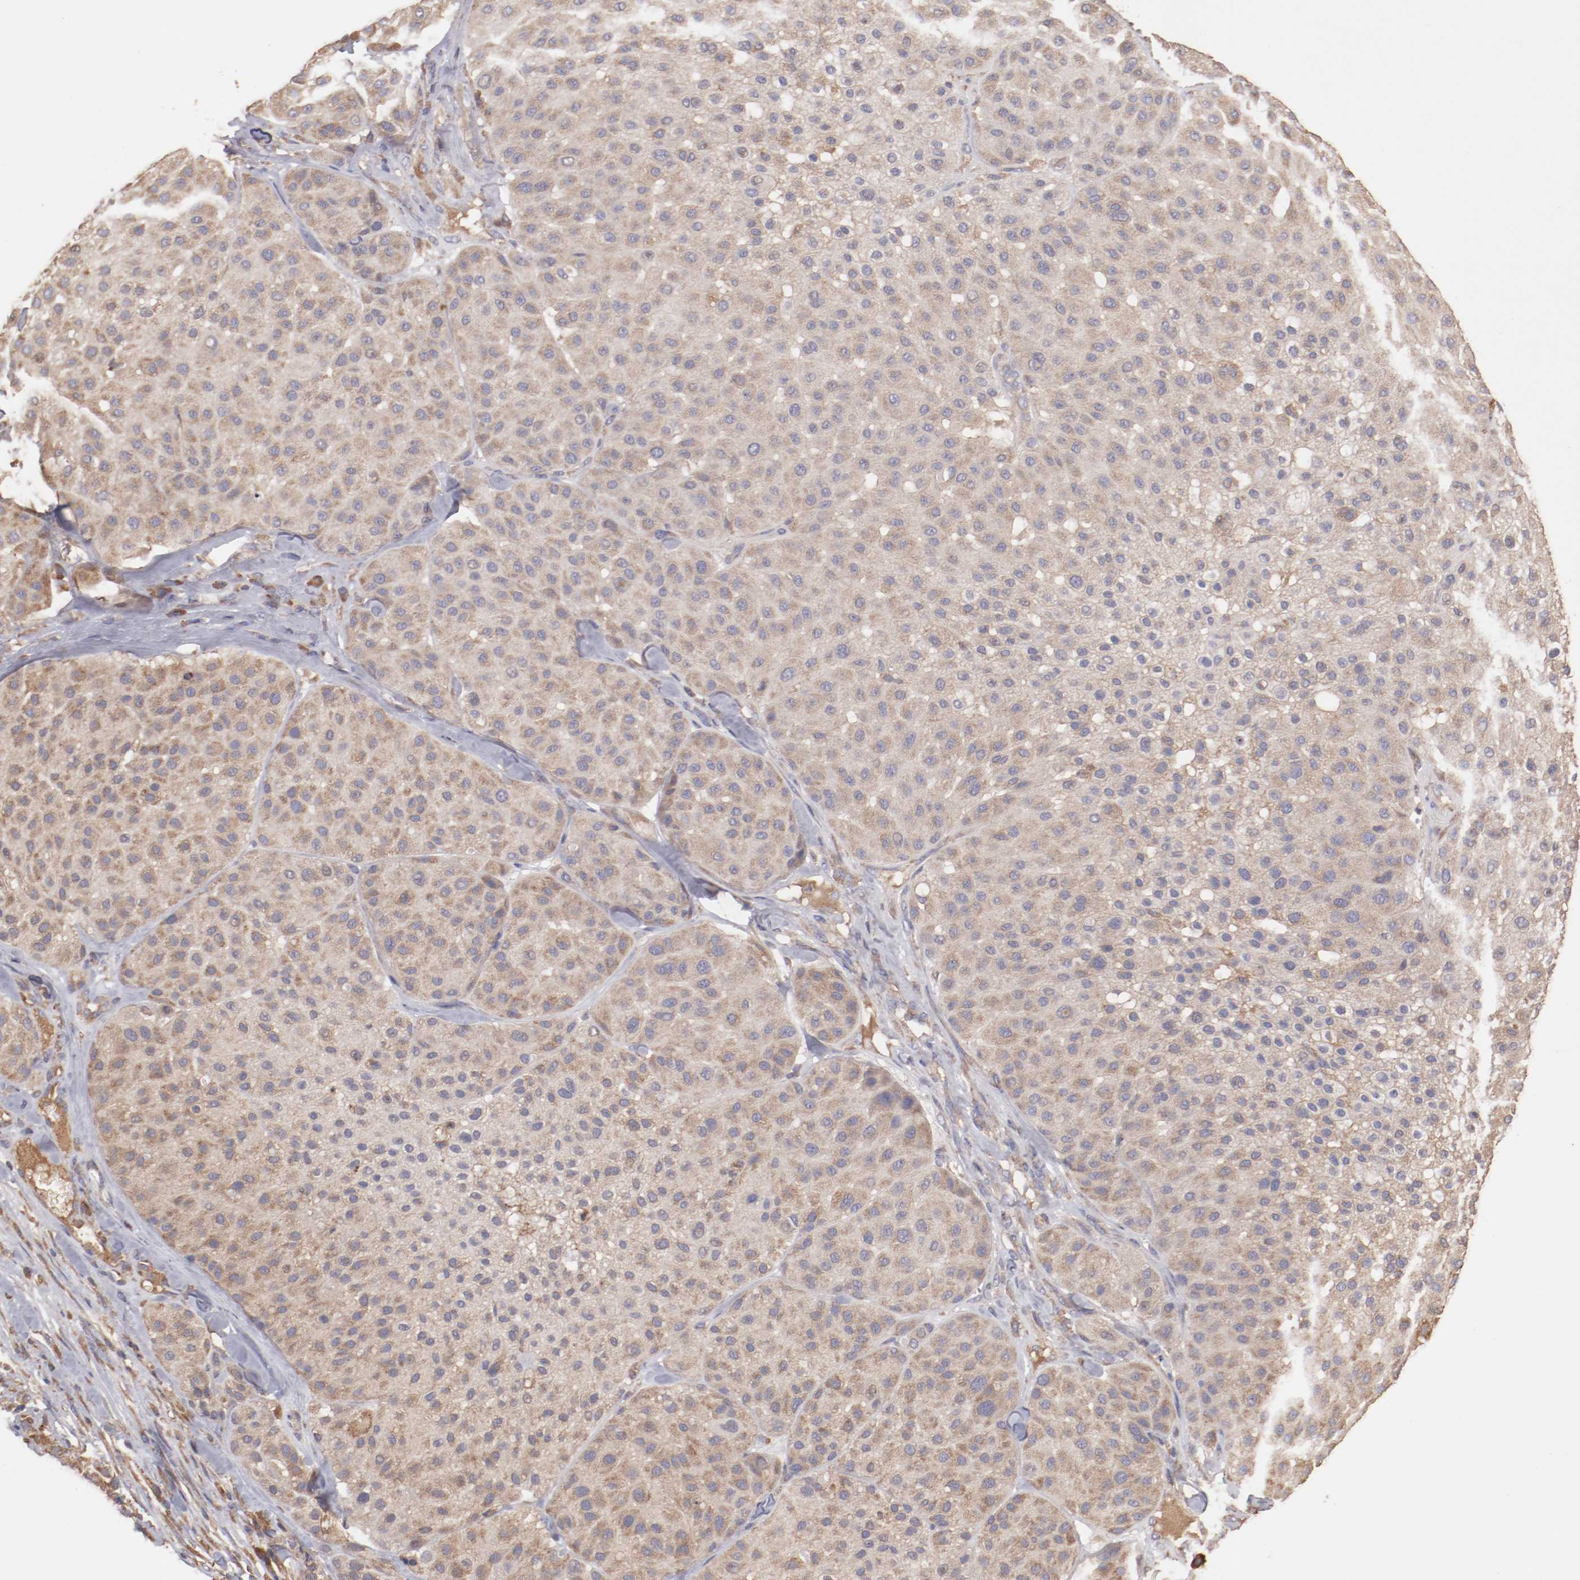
{"staining": {"intensity": "weak", "quantity": ">75%", "location": "cytoplasmic/membranous"}, "tissue": "melanoma", "cell_type": "Tumor cells", "image_type": "cancer", "snomed": [{"axis": "morphology", "description": "Normal tissue, NOS"}, {"axis": "morphology", "description": "Malignant melanoma, Metastatic site"}, {"axis": "topography", "description": "Skin"}], "caption": "This photomicrograph shows melanoma stained with immunohistochemistry to label a protein in brown. The cytoplasmic/membranous of tumor cells show weak positivity for the protein. Nuclei are counter-stained blue.", "gene": "NFKBIE", "patient": {"sex": "male", "age": 41}}